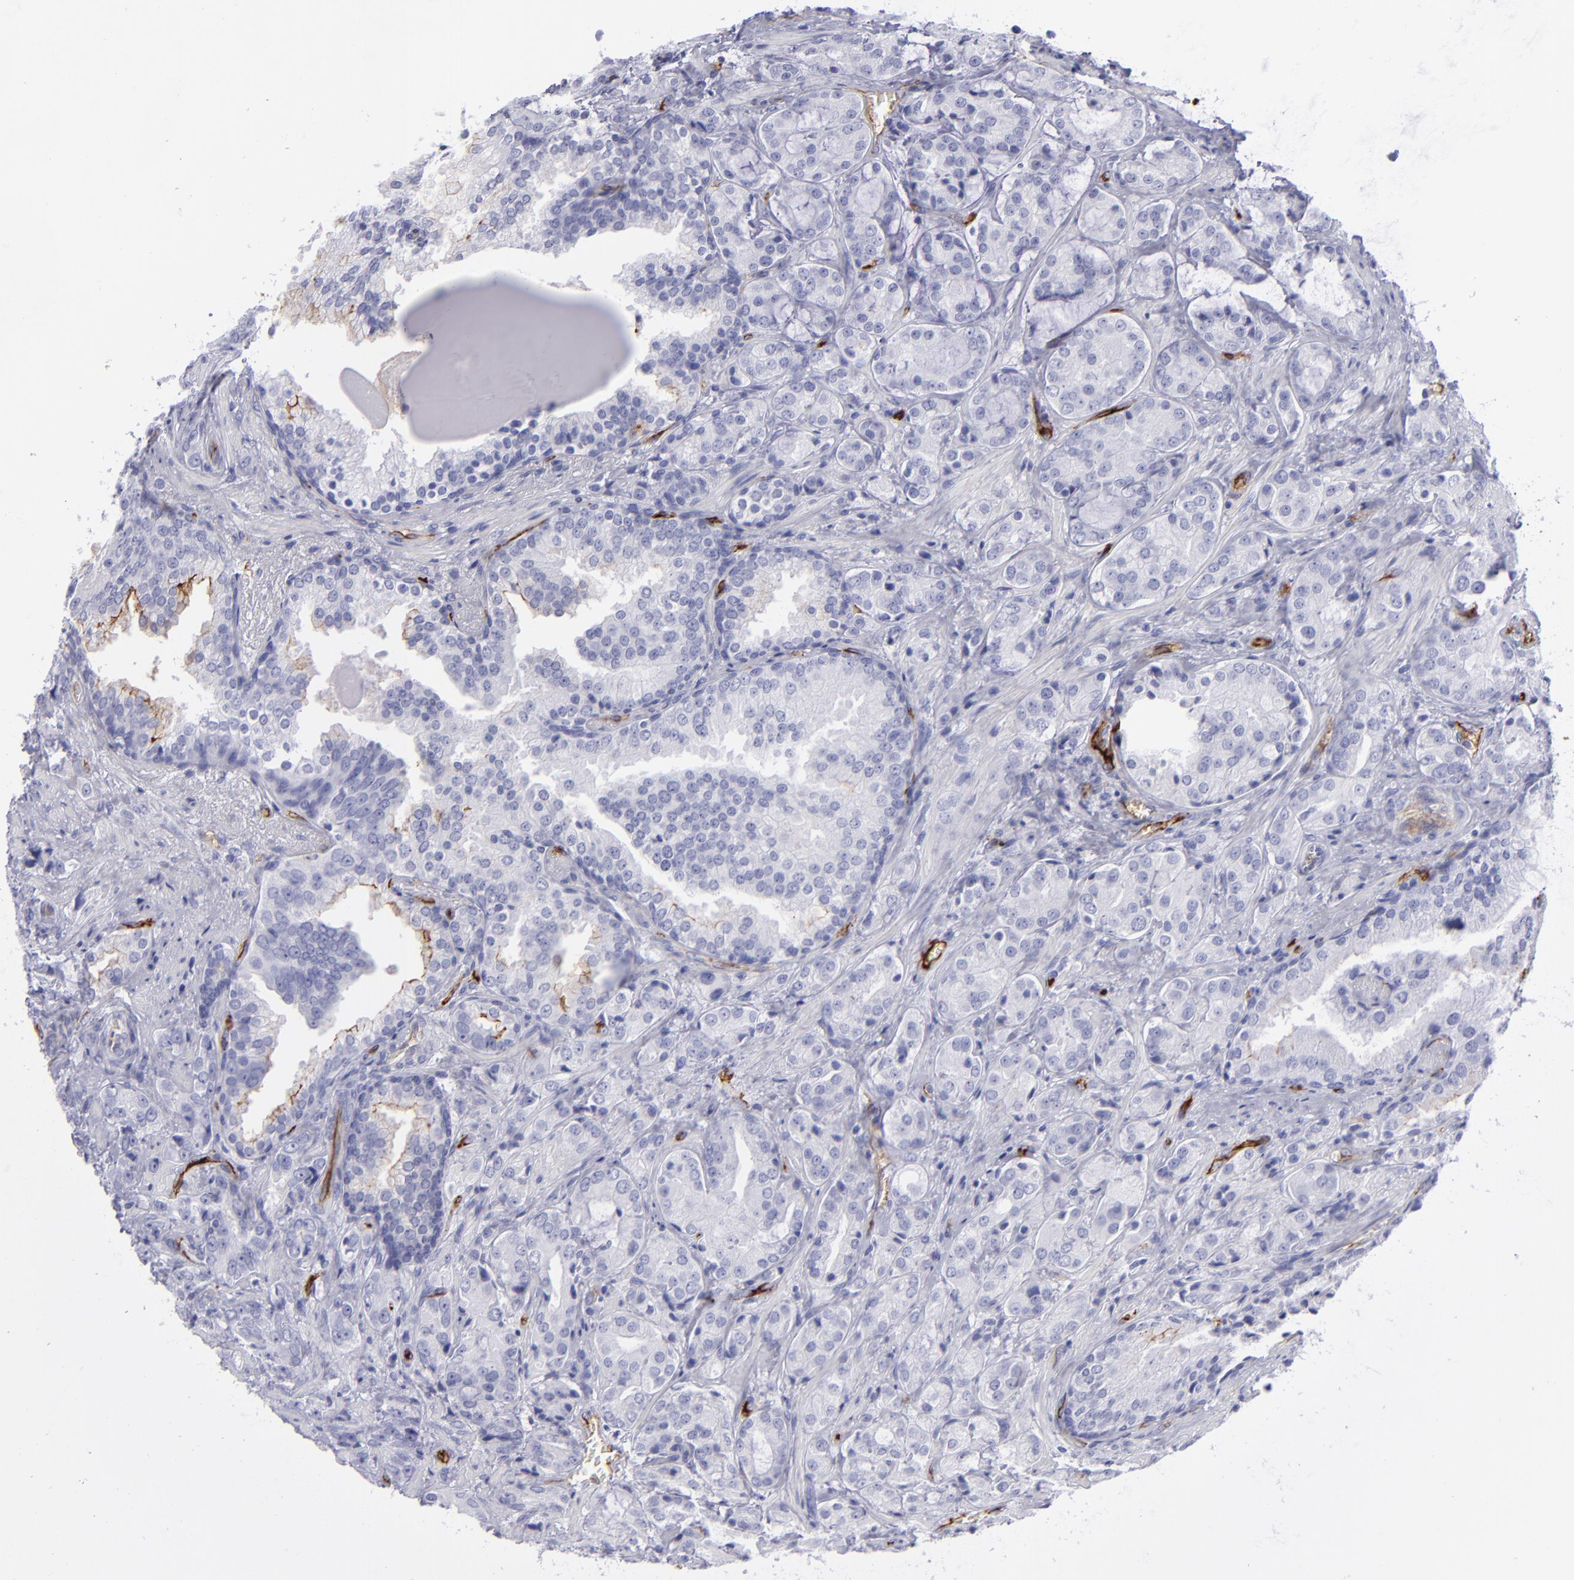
{"staining": {"intensity": "negative", "quantity": "none", "location": "none"}, "tissue": "prostate cancer", "cell_type": "Tumor cells", "image_type": "cancer", "snomed": [{"axis": "morphology", "description": "Adenocarcinoma, Medium grade"}, {"axis": "topography", "description": "Prostate"}], "caption": "Tumor cells are negative for protein expression in human prostate cancer (medium-grade adenocarcinoma).", "gene": "ACE", "patient": {"sex": "male", "age": 70}}